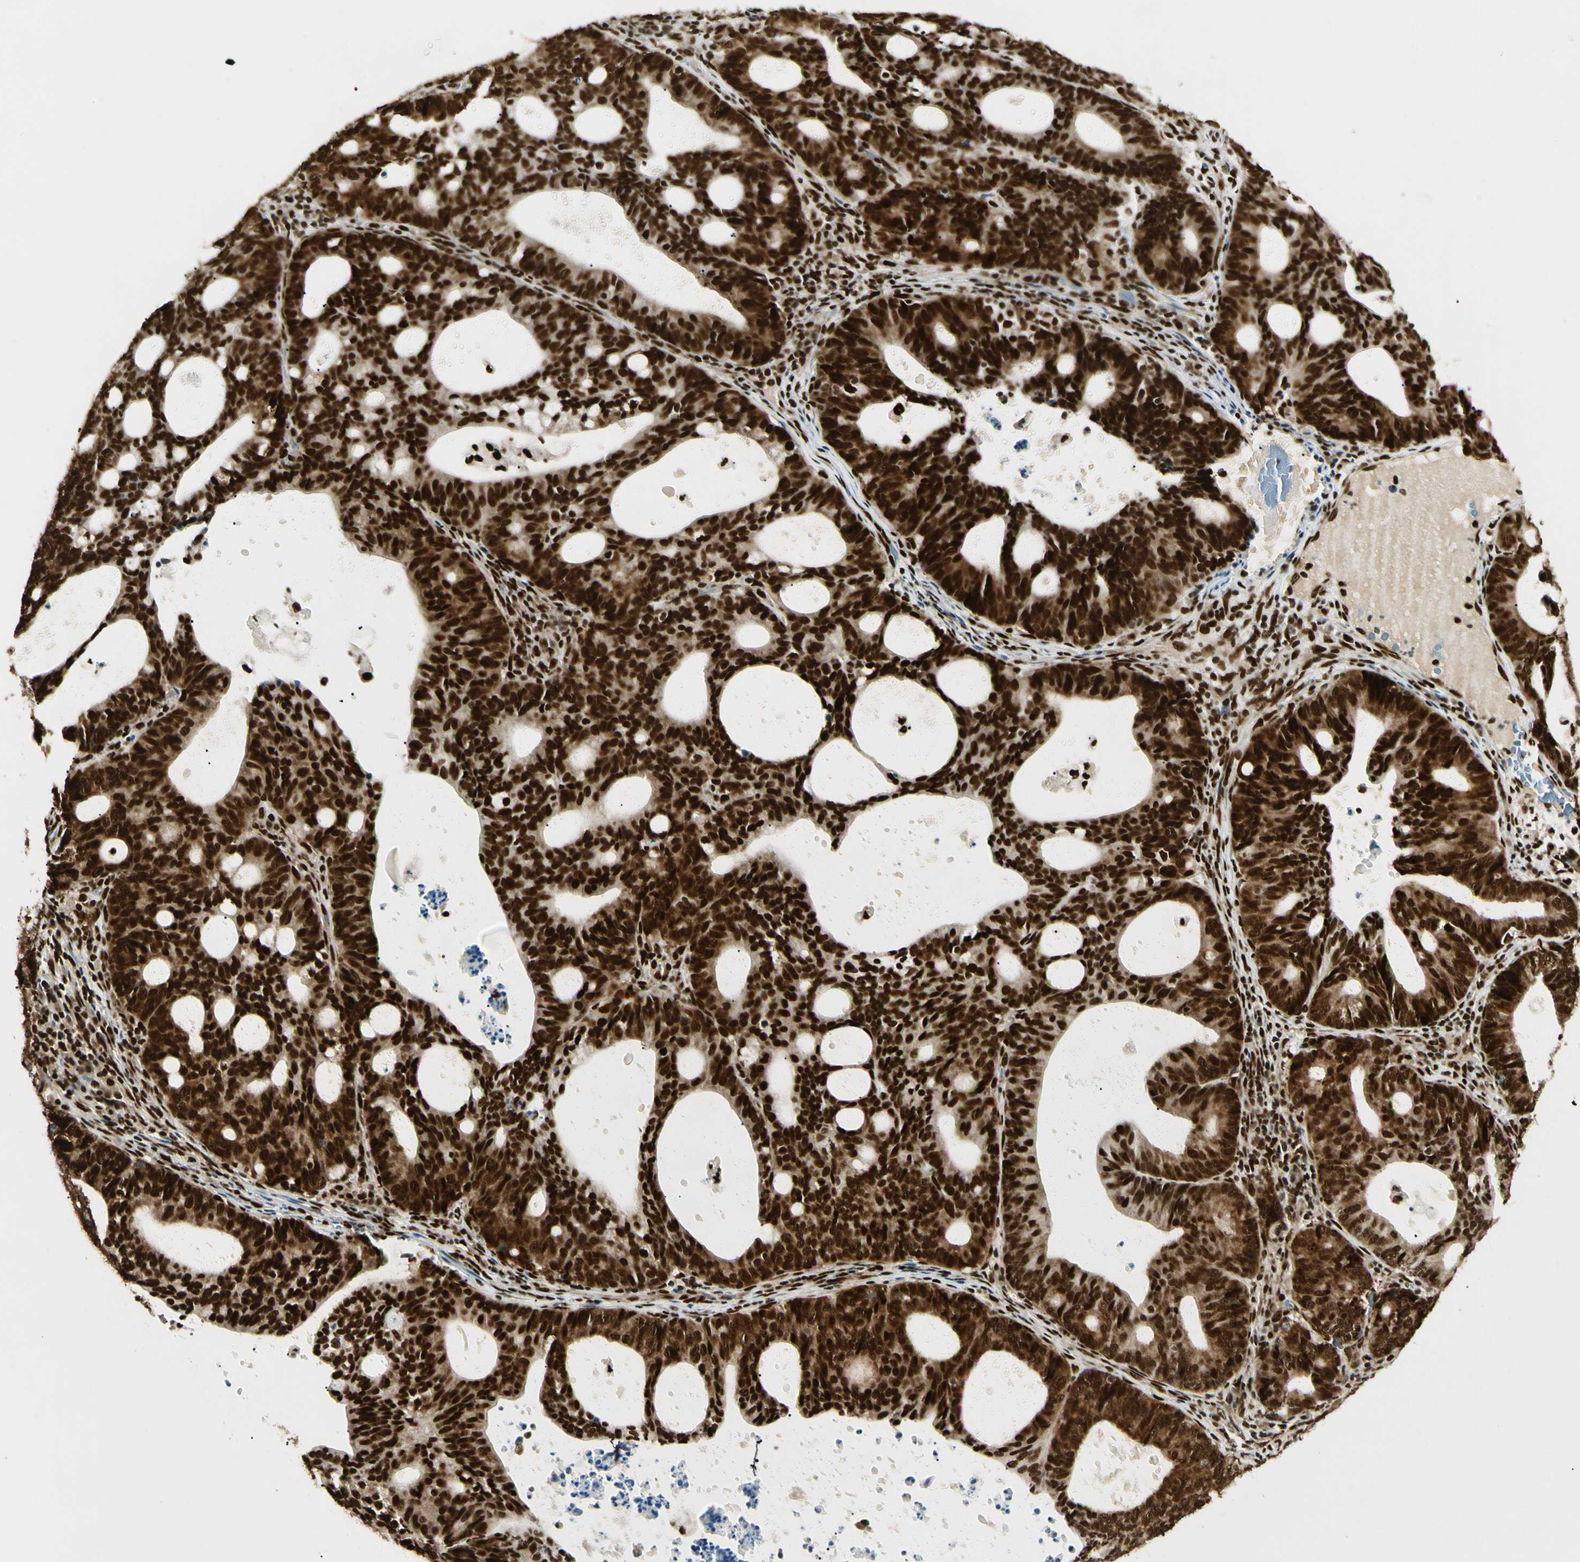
{"staining": {"intensity": "strong", "quantity": ">75%", "location": "cytoplasmic/membranous,nuclear"}, "tissue": "endometrial cancer", "cell_type": "Tumor cells", "image_type": "cancer", "snomed": [{"axis": "morphology", "description": "Adenocarcinoma, NOS"}, {"axis": "topography", "description": "Uterus"}], "caption": "Tumor cells show high levels of strong cytoplasmic/membranous and nuclear expression in approximately >75% of cells in human endometrial adenocarcinoma.", "gene": "FUS", "patient": {"sex": "female", "age": 83}}